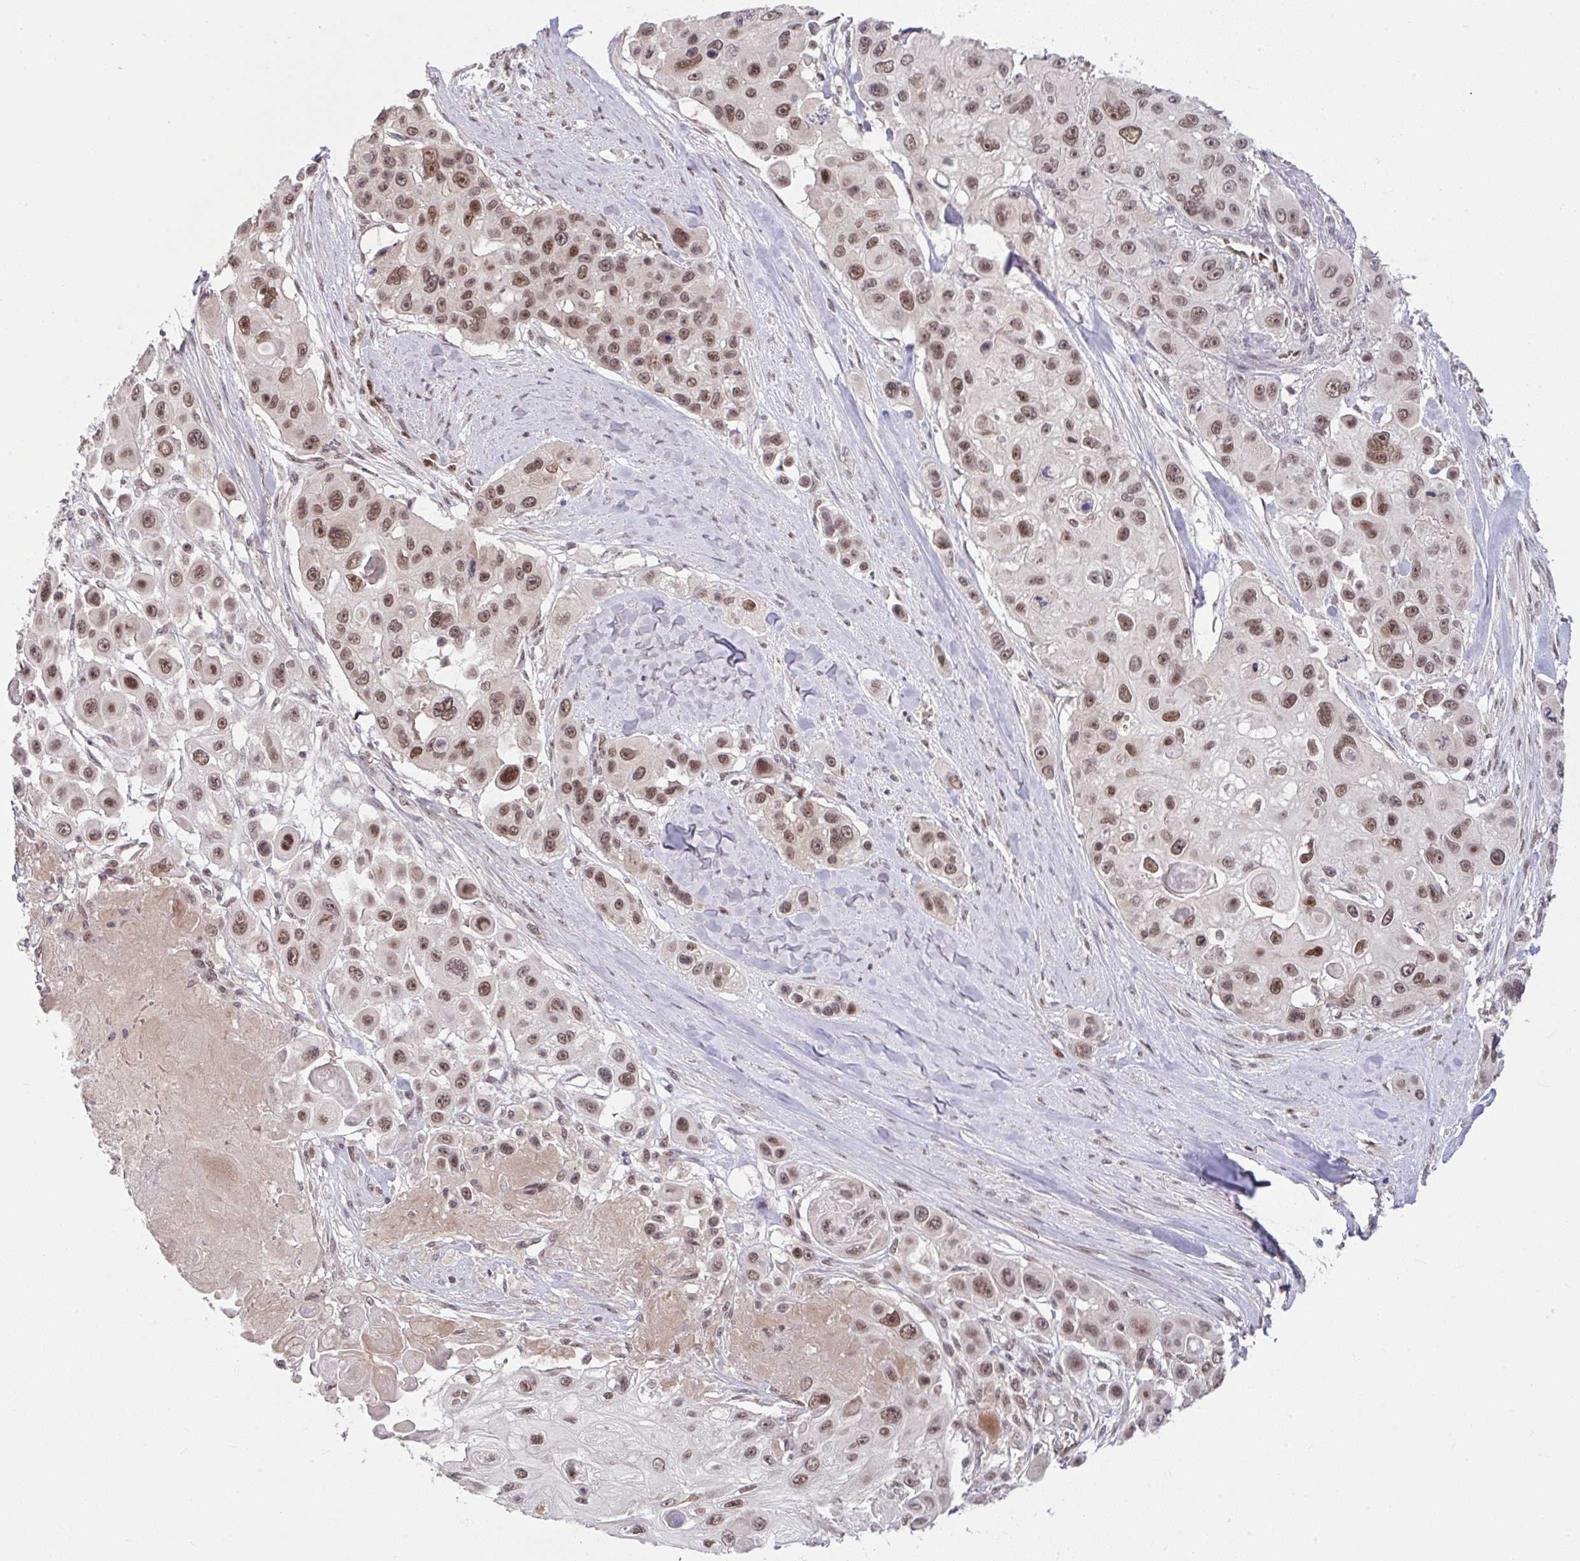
{"staining": {"intensity": "moderate", "quantity": ">75%", "location": "nuclear"}, "tissue": "skin cancer", "cell_type": "Tumor cells", "image_type": "cancer", "snomed": [{"axis": "morphology", "description": "Squamous cell carcinoma, NOS"}, {"axis": "topography", "description": "Skin"}], "caption": "The immunohistochemical stain shows moderate nuclear positivity in tumor cells of skin cancer tissue.", "gene": "KLF2", "patient": {"sex": "male", "age": 67}}